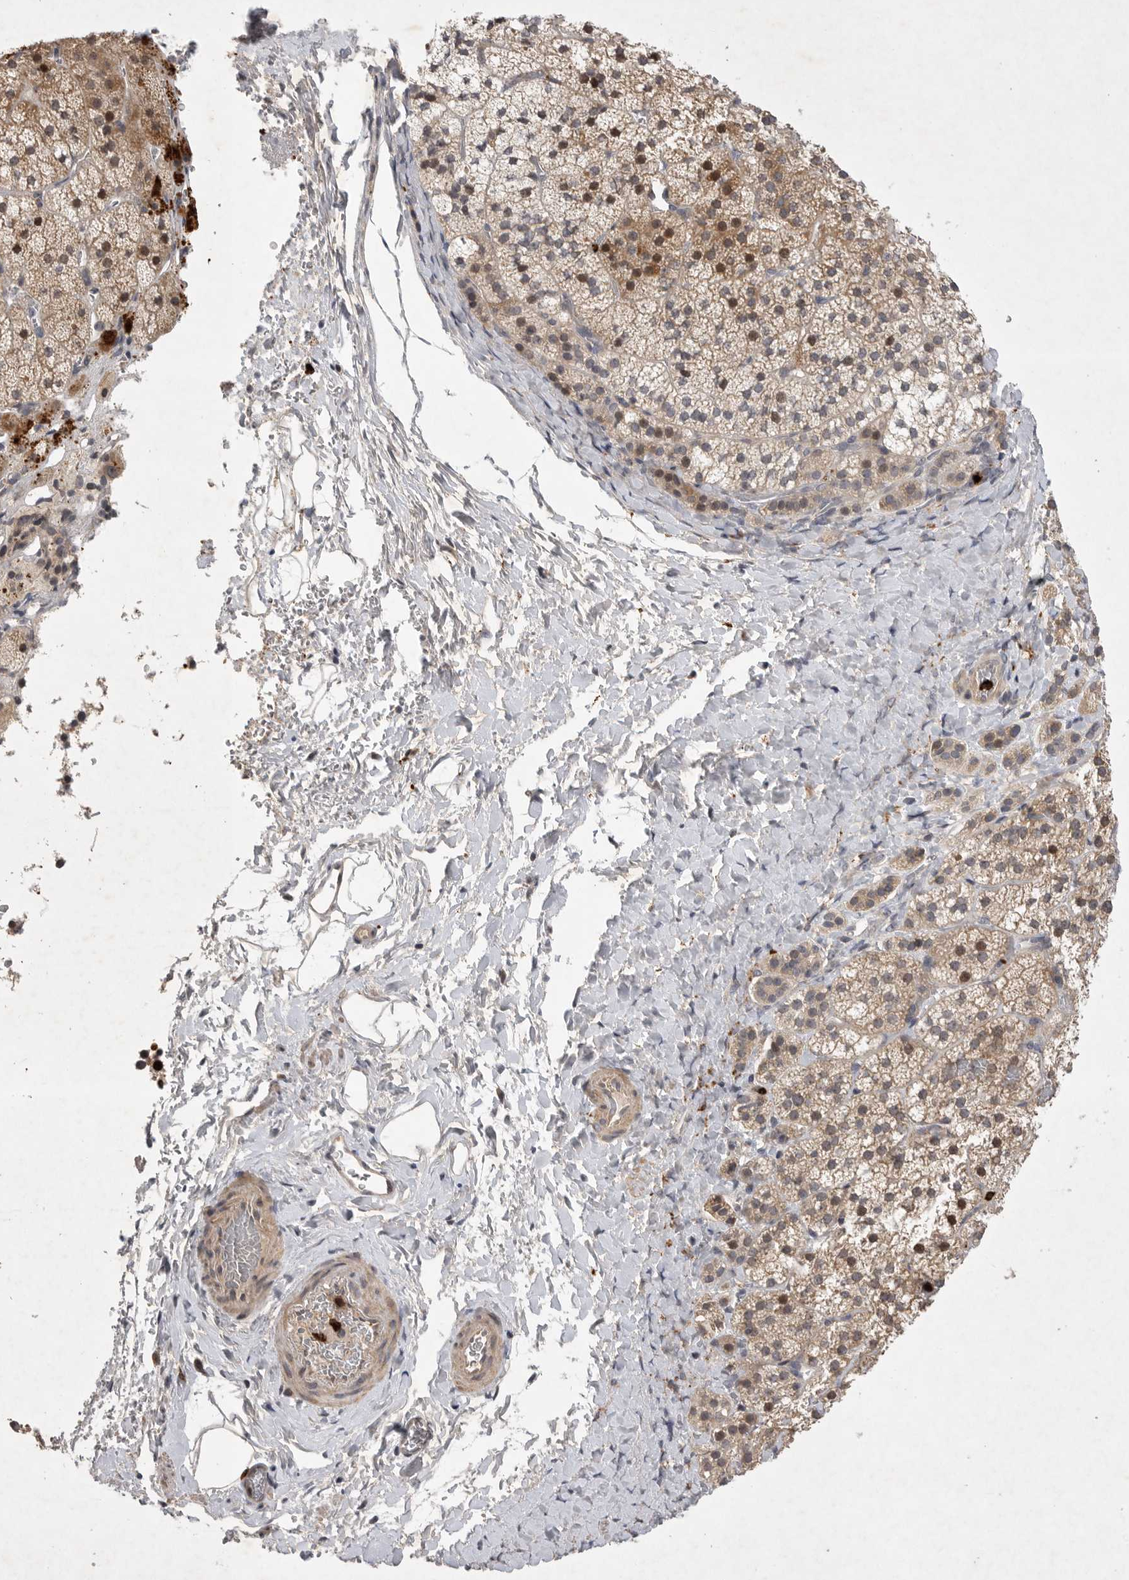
{"staining": {"intensity": "moderate", "quantity": ">75%", "location": "cytoplasmic/membranous"}, "tissue": "adrenal gland", "cell_type": "Glandular cells", "image_type": "normal", "snomed": [{"axis": "morphology", "description": "Normal tissue, NOS"}, {"axis": "topography", "description": "Adrenal gland"}], "caption": "A brown stain highlights moderate cytoplasmic/membranous expression of a protein in glandular cells of benign adrenal gland.", "gene": "UBE3D", "patient": {"sex": "female", "age": 44}}